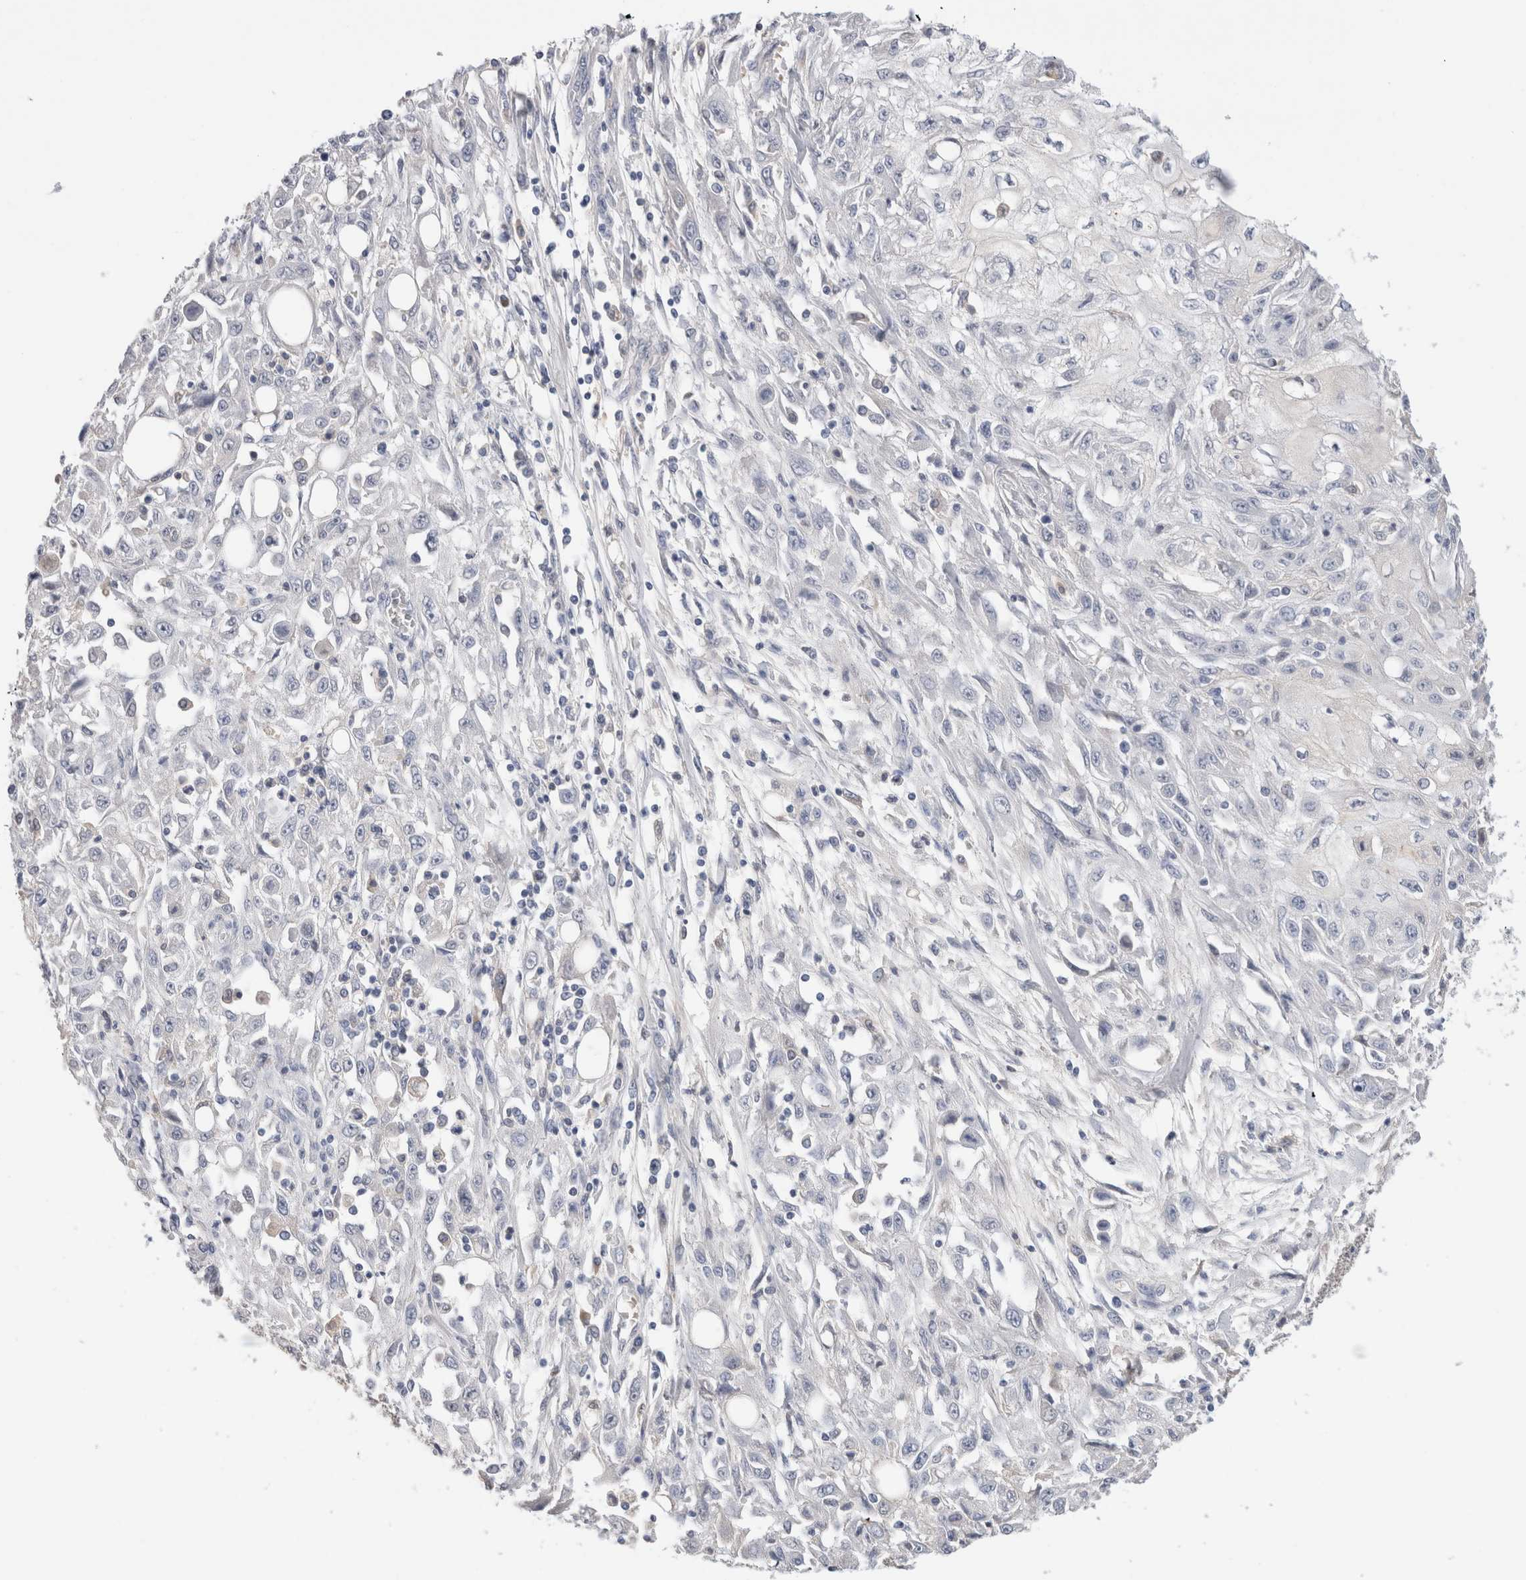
{"staining": {"intensity": "negative", "quantity": "none", "location": "none"}, "tissue": "skin cancer", "cell_type": "Tumor cells", "image_type": "cancer", "snomed": [{"axis": "morphology", "description": "Squamous cell carcinoma, NOS"}, {"axis": "morphology", "description": "Squamous cell carcinoma, metastatic, NOS"}, {"axis": "topography", "description": "Skin"}, {"axis": "topography", "description": "Lymph node"}], "caption": "Immunohistochemistry photomicrograph of neoplastic tissue: skin cancer stained with DAB (3,3'-diaminobenzidine) exhibits no significant protein positivity in tumor cells.", "gene": "SCGB1A1", "patient": {"sex": "male", "age": 75}}